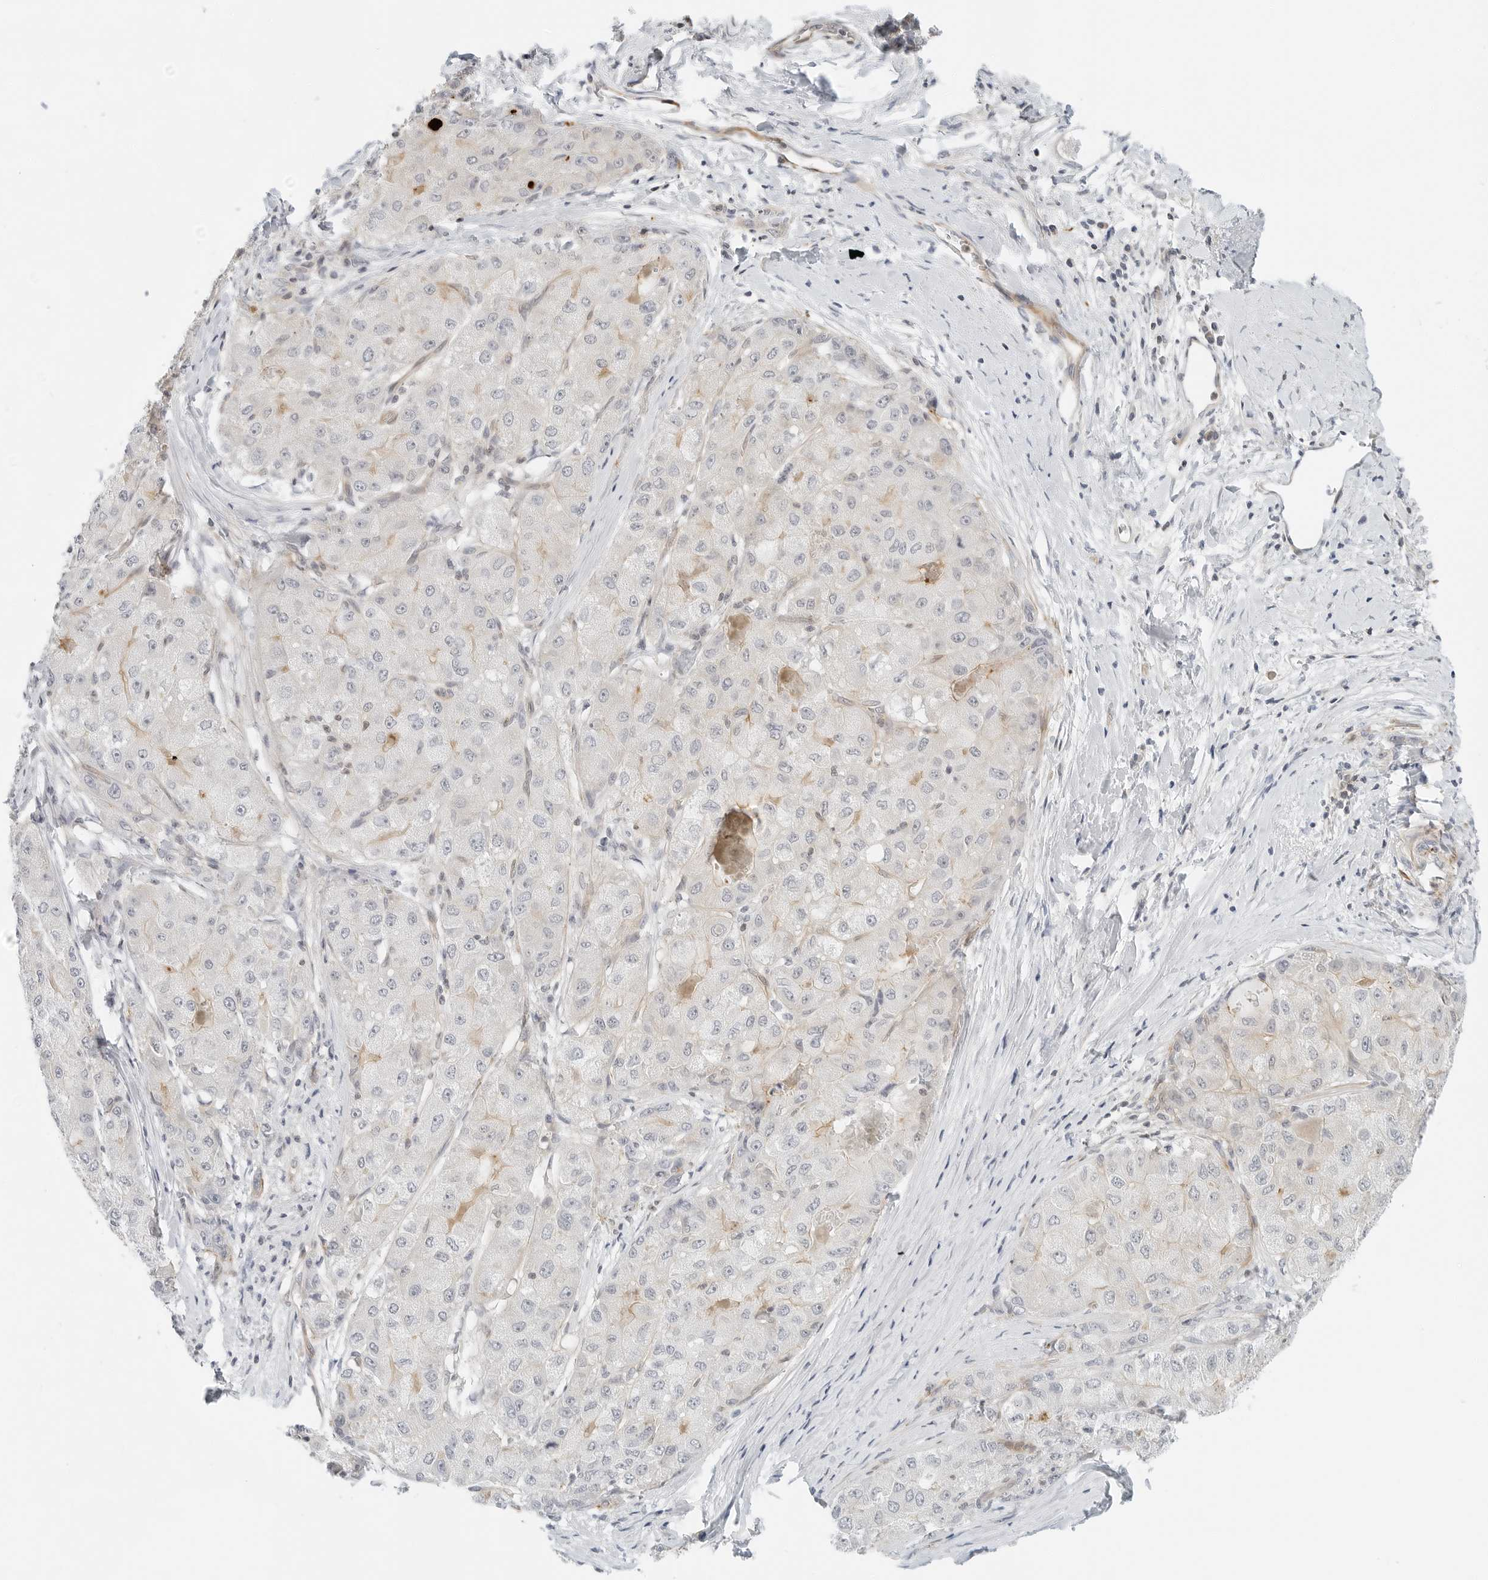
{"staining": {"intensity": "negative", "quantity": "none", "location": "none"}, "tissue": "liver cancer", "cell_type": "Tumor cells", "image_type": "cancer", "snomed": [{"axis": "morphology", "description": "Carcinoma, Hepatocellular, NOS"}, {"axis": "topography", "description": "Liver"}], "caption": "There is no significant expression in tumor cells of liver hepatocellular carcinoma.", "gene": "IQCC", "patient": {"sex": "male", "age": 80}}